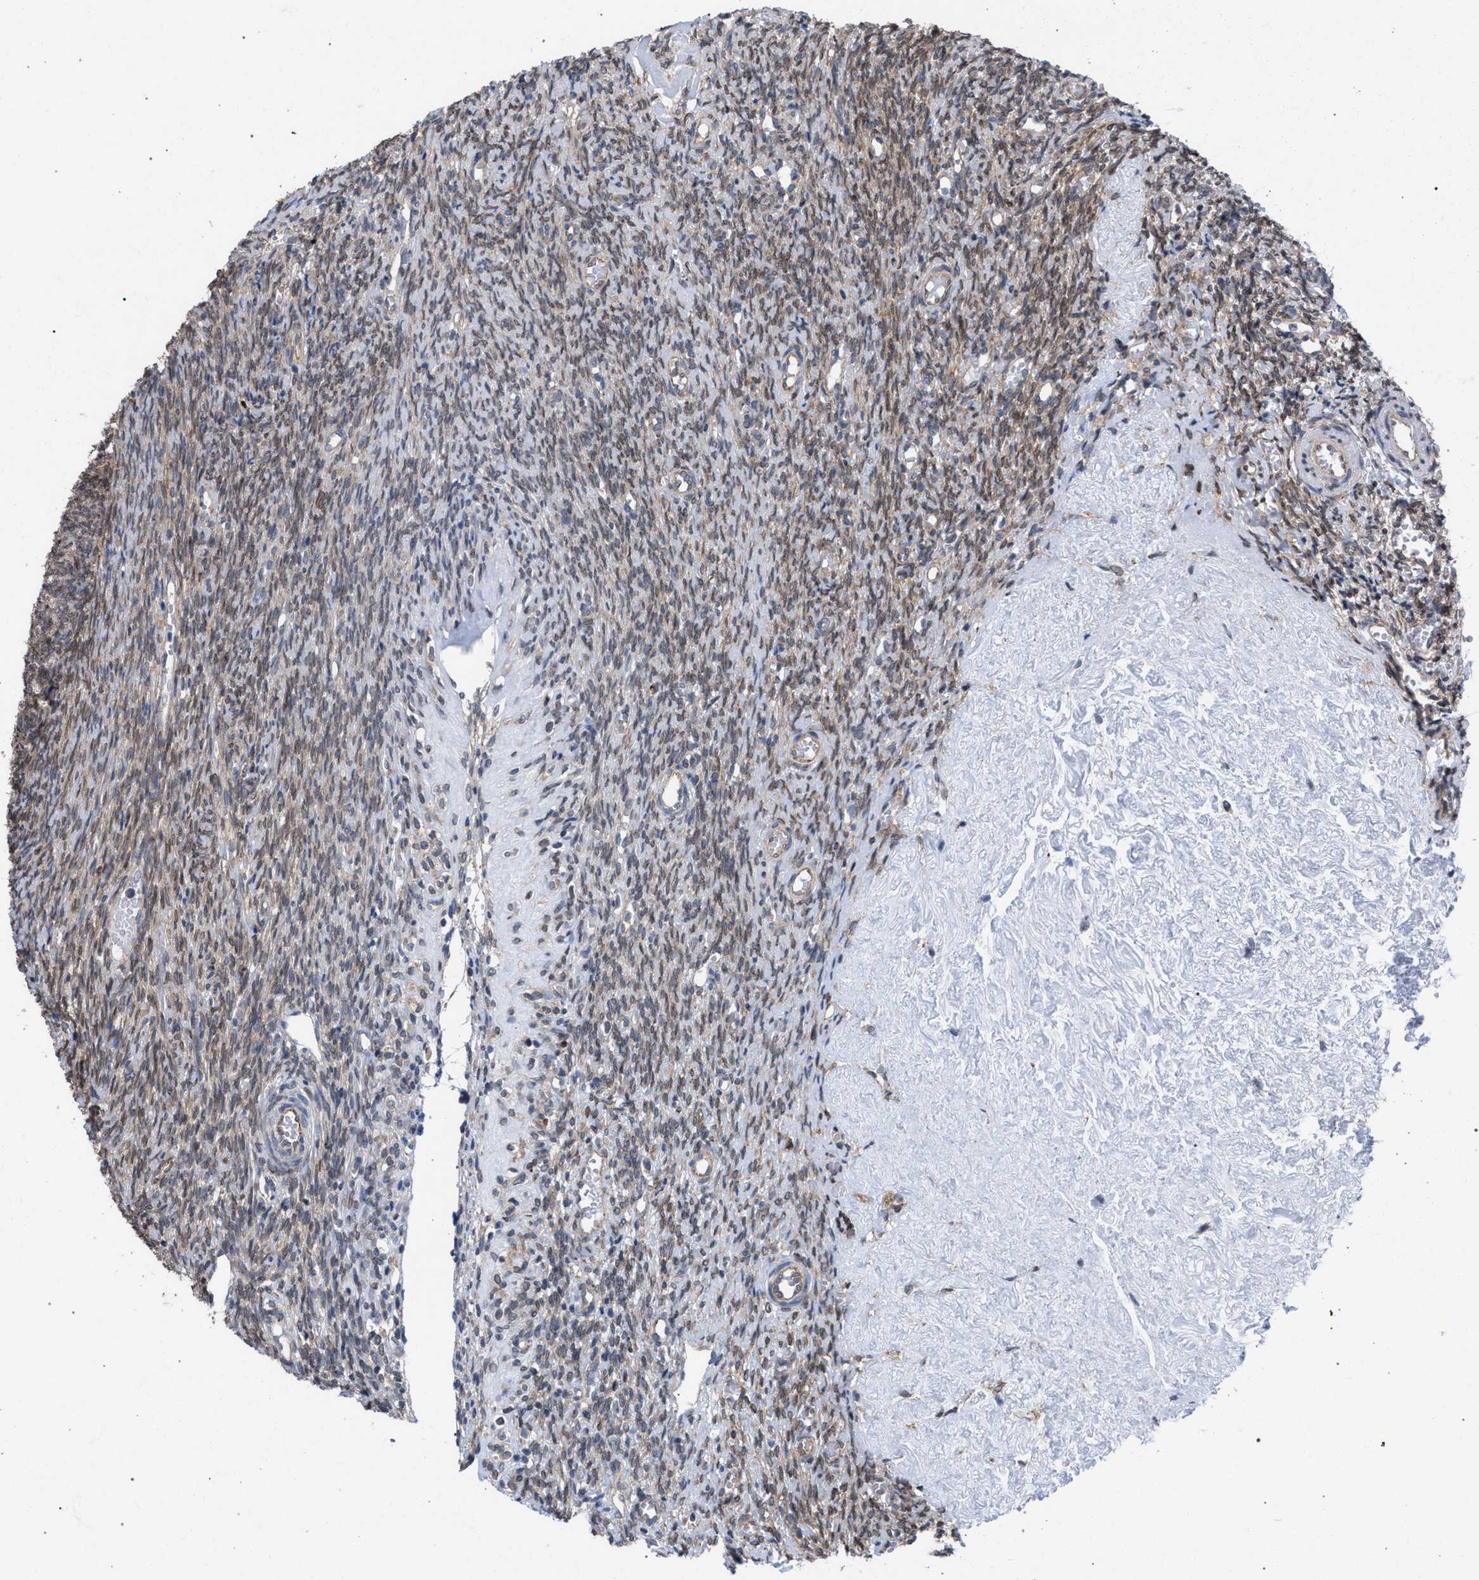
{"staining": {"intensity": "weak", "quantity": "25%-75%", "location": "cytoplasmic/membranous"}, "tissue": "ovary", "cell_type": "Ovarian stroma cells", "image_type": "normal", "snomed": [{"axis": "morphology", "description": "Normal tissue, NOS"}, {"axis": "topography", "description": "Ovary"}], "caption": "Brown immunohistochemical staining in normal human ovary demonstrates weak cytoplasmic/membranous expression in approximately 25%-75% of ovarian stroma cells. (DAB = brown stain, brightfield microscopy at high magnification).", "gene": "ARPC5L", "patient": {"sex": "female", "age": 41}}